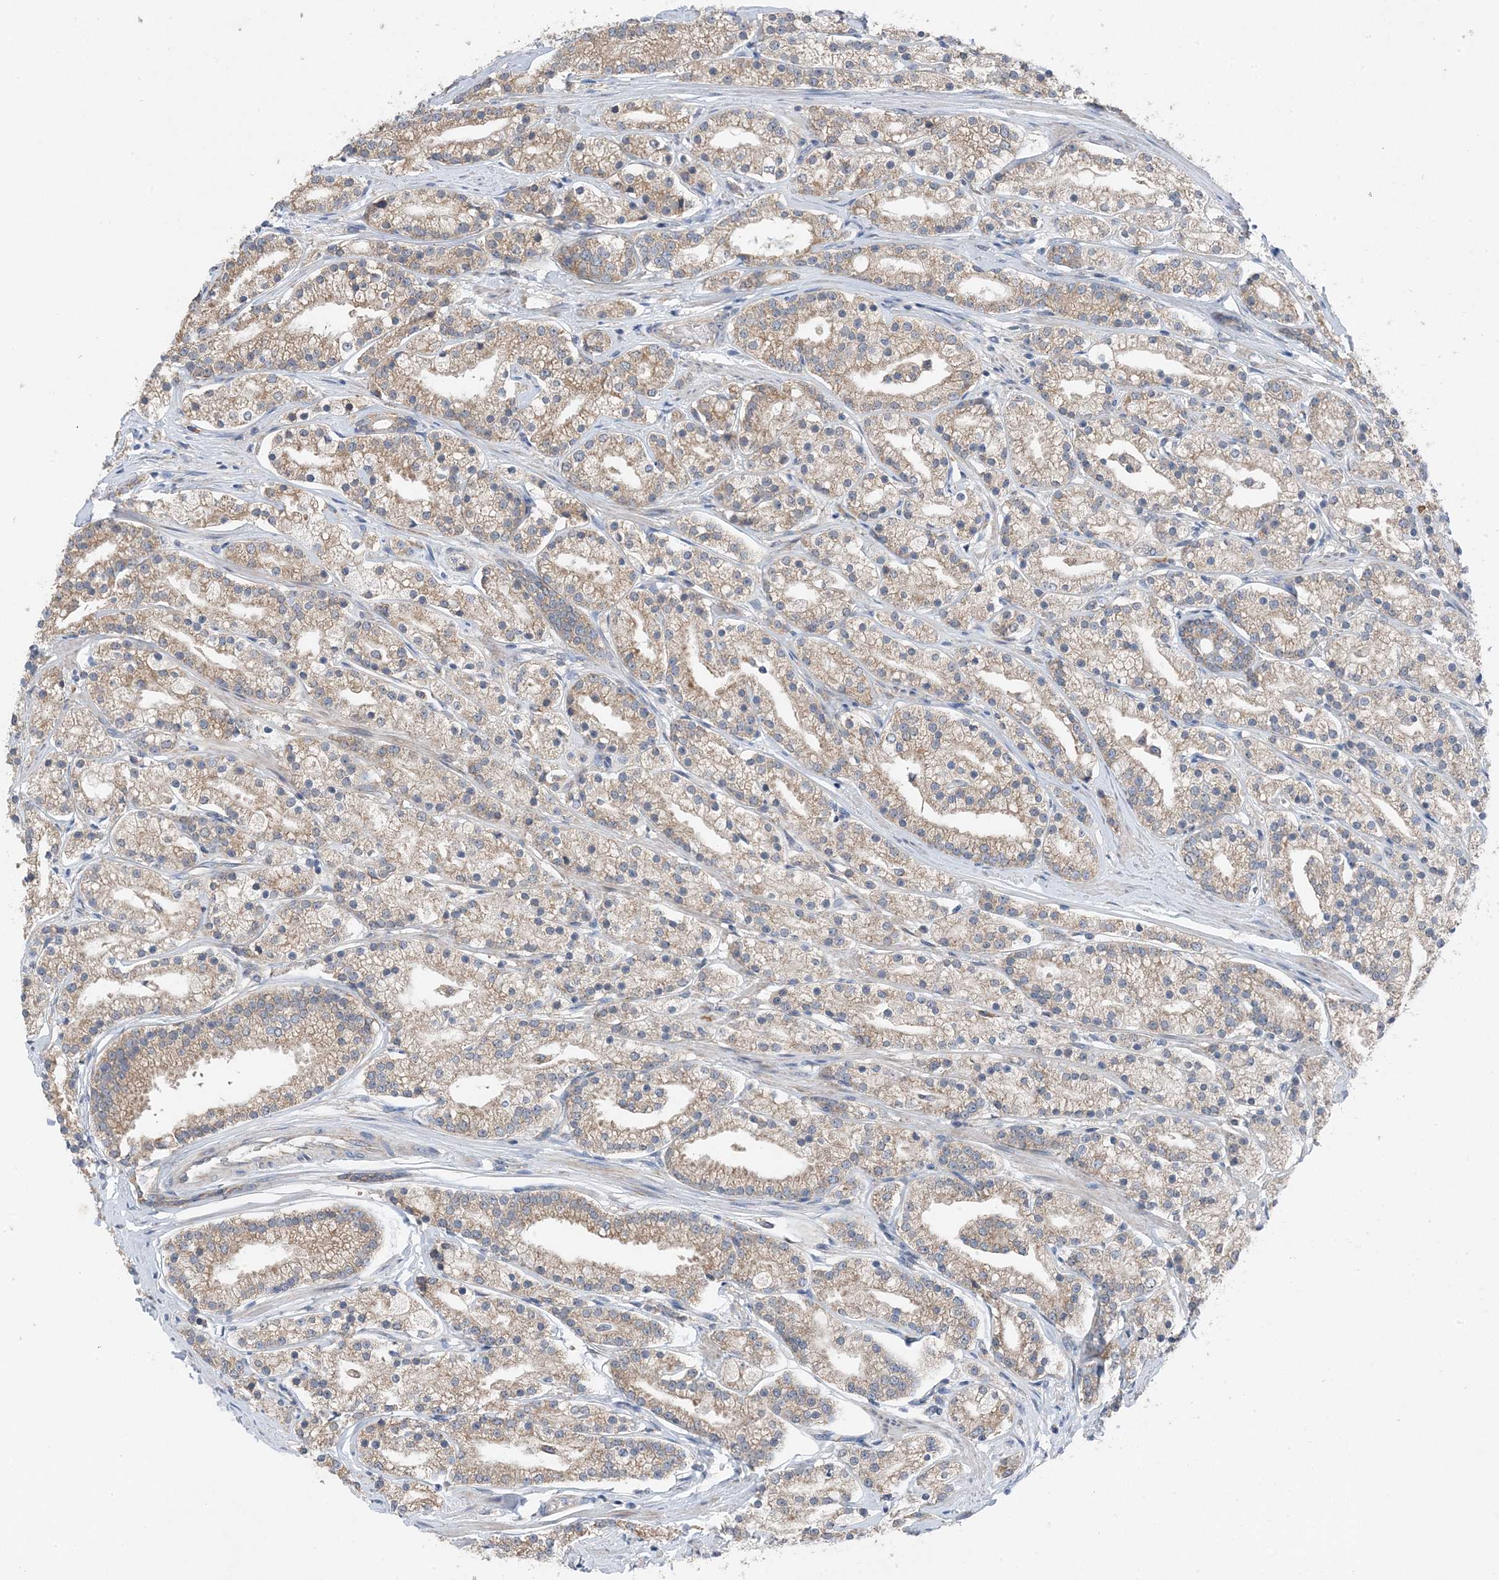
{"staining": {"intensity": "moderate", "quantity": "25%-75%", "location": "cytoplasmic/membranous"}, "tissue": "prostate cancer", "cell_type": "Tumor cells", "image_type": "cancer", "snomed": [{"axis": "morphology", "description": "Adenocarcinoma, High grade"}, {"axis": "topography", "description": "Prostate"}], "caption": "This is an image of IHC staining of adenocarcinoma (high-grade) (prostate), which shows moderate staining in the cytoplasmic/membranous of tumor cells.", "gene": "DHX30", "patient": {"sex": "male", "age": 69}}